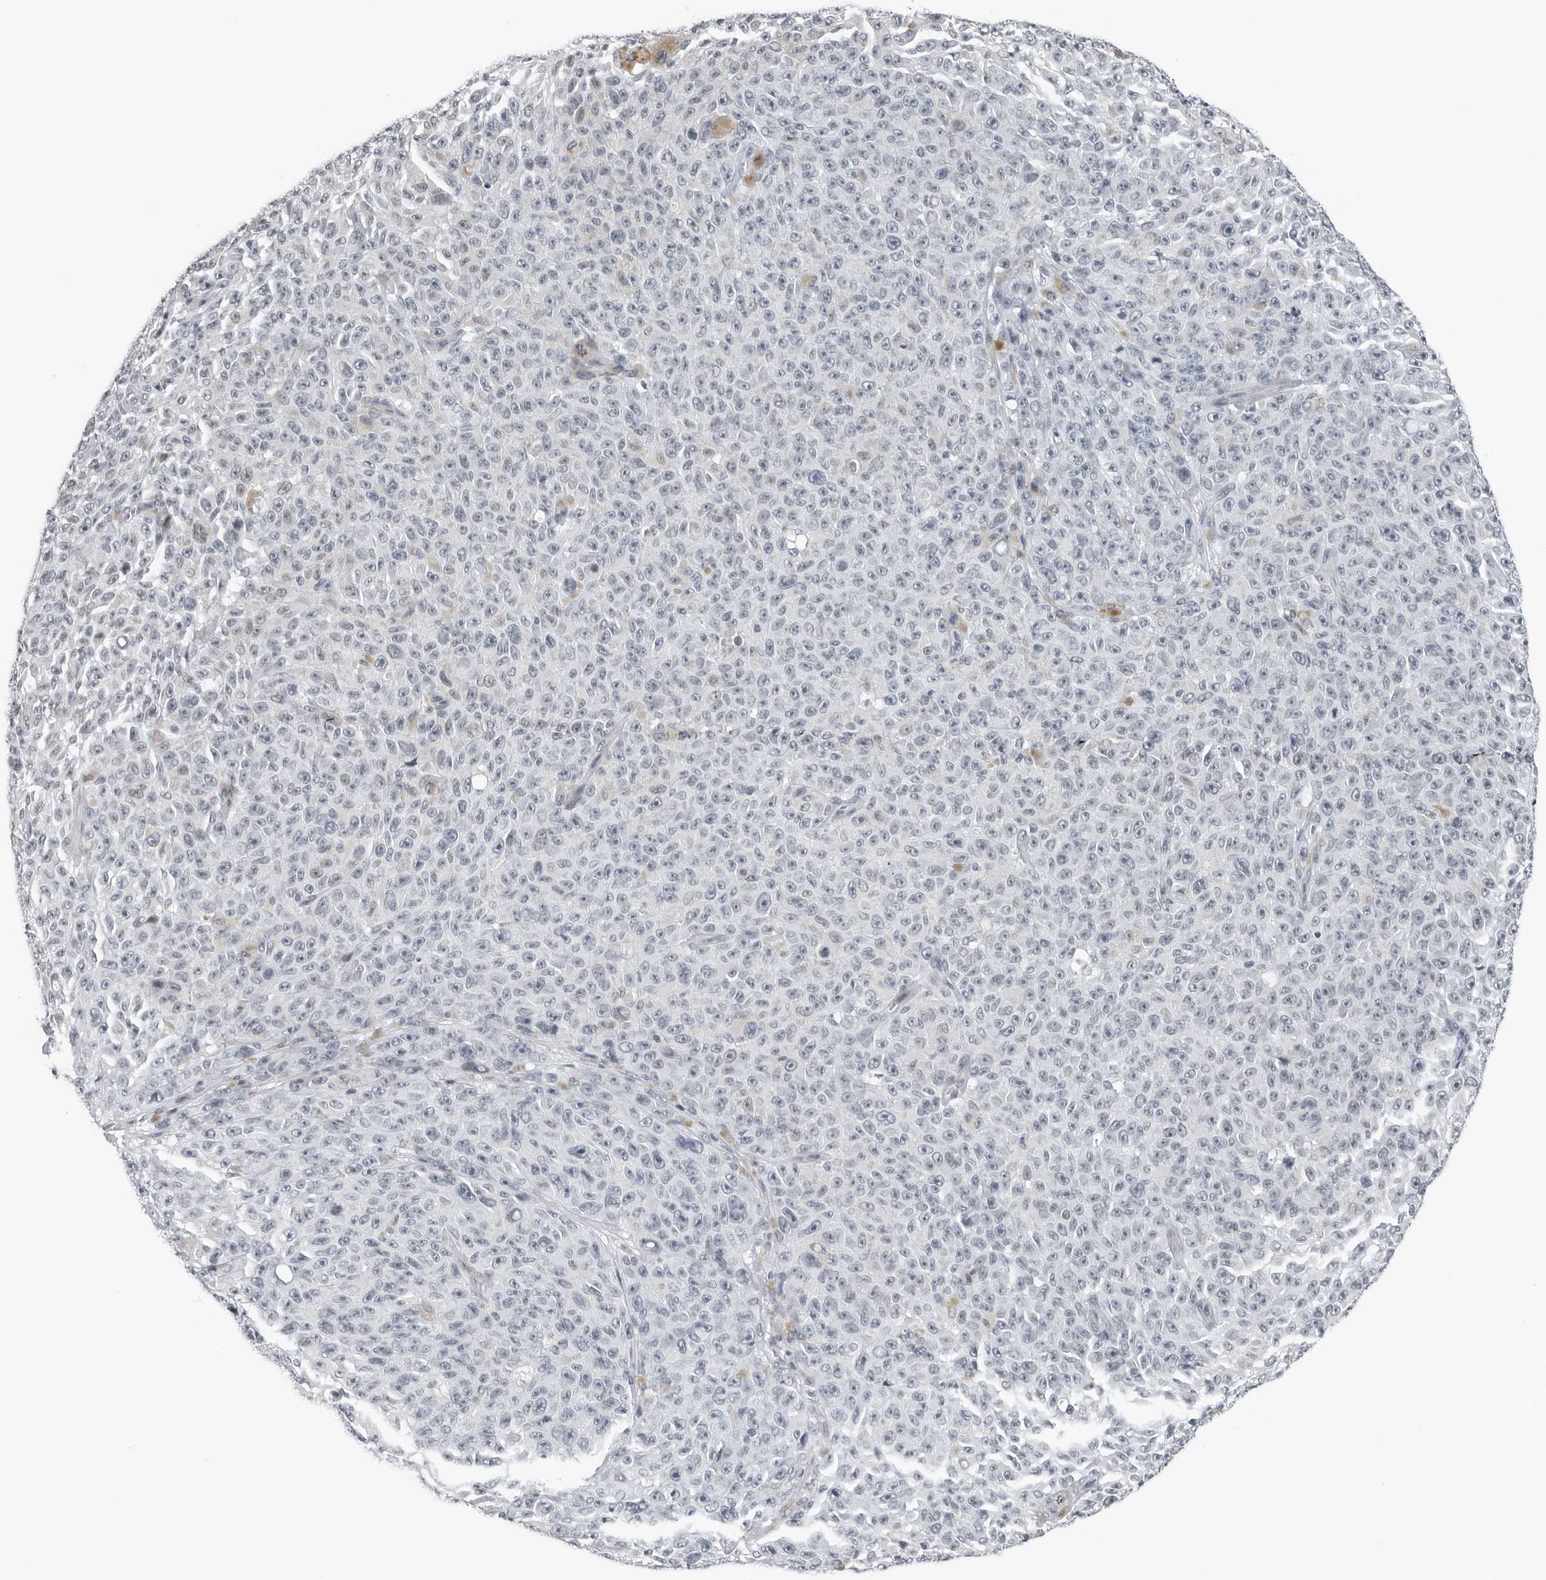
{"staining": {"intensity": "negative", "quantity": "none", "location": "none"}, "tissue": "melanoma", "cell_type": "Tumor cells", "image_type": "cancer", "snomed": [{"axis": "morphology", "description": "Malignant melanoma, NOS"}, {"axis": "topography", "description": "Skin"}], "caption": "This is an immunohistochemistry (IHC) micrograph of human melanoma. There is no staining in tumor cells.", "gene": "PPP1R42", "patient": {"sex": "female", "age": 82}}